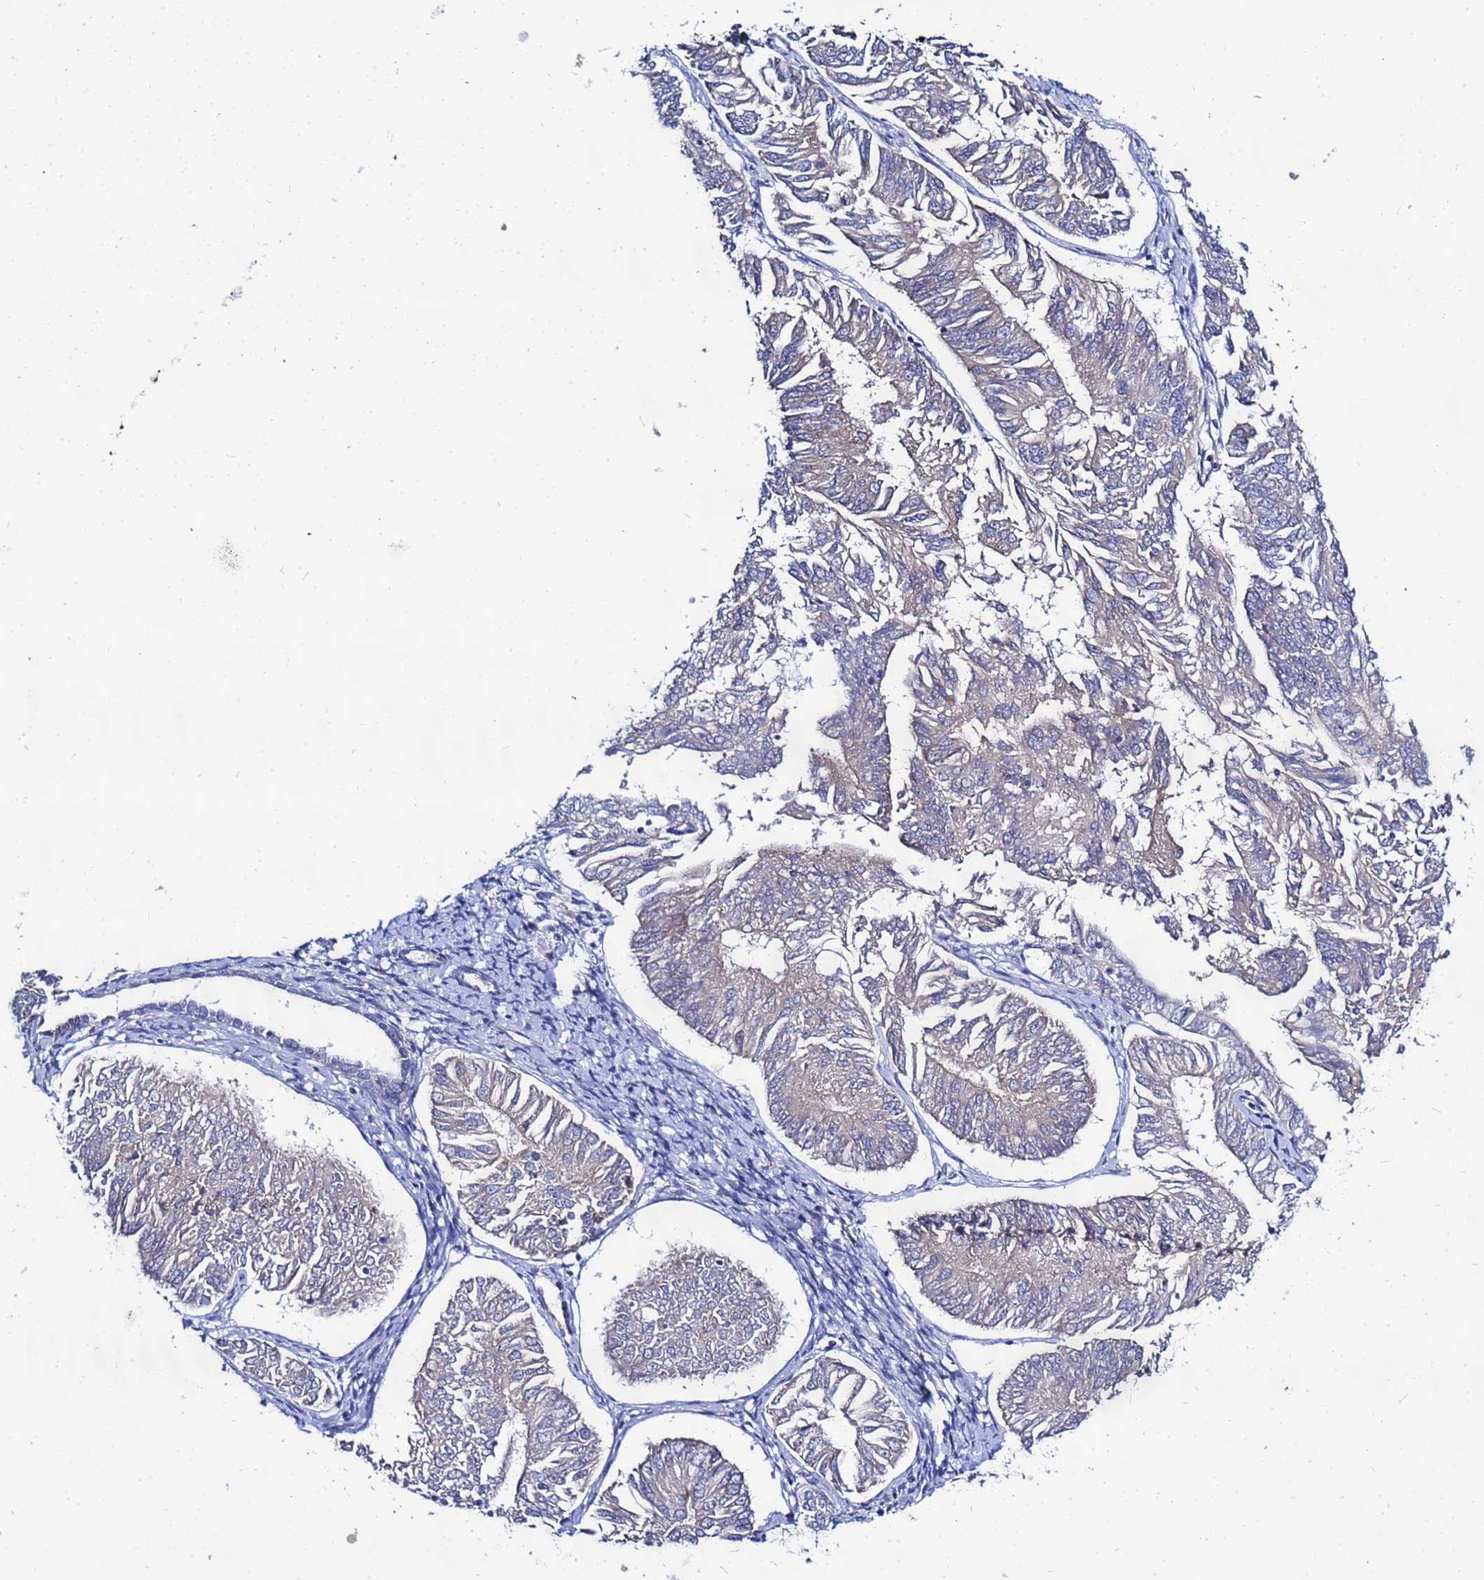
{"staining": {"intensity": "negative", "quantity": "none", "location": "none"}, "tissue": "endometrial cancer", "cell_type": "Tumor cells", "image_type": "cancer", "snomed": [{"axis": "morphology", "description": "Adenocarcinoma, NOS"}, {"axis": "topography", "description": "Endometrium"}], "caption": "IHC of endometrial cancer (adenocarcinoma) demonstrates no positivity in tumor cells.", "gene": "FAHD2A", "patient": {"sex": "female", "age": 58}}